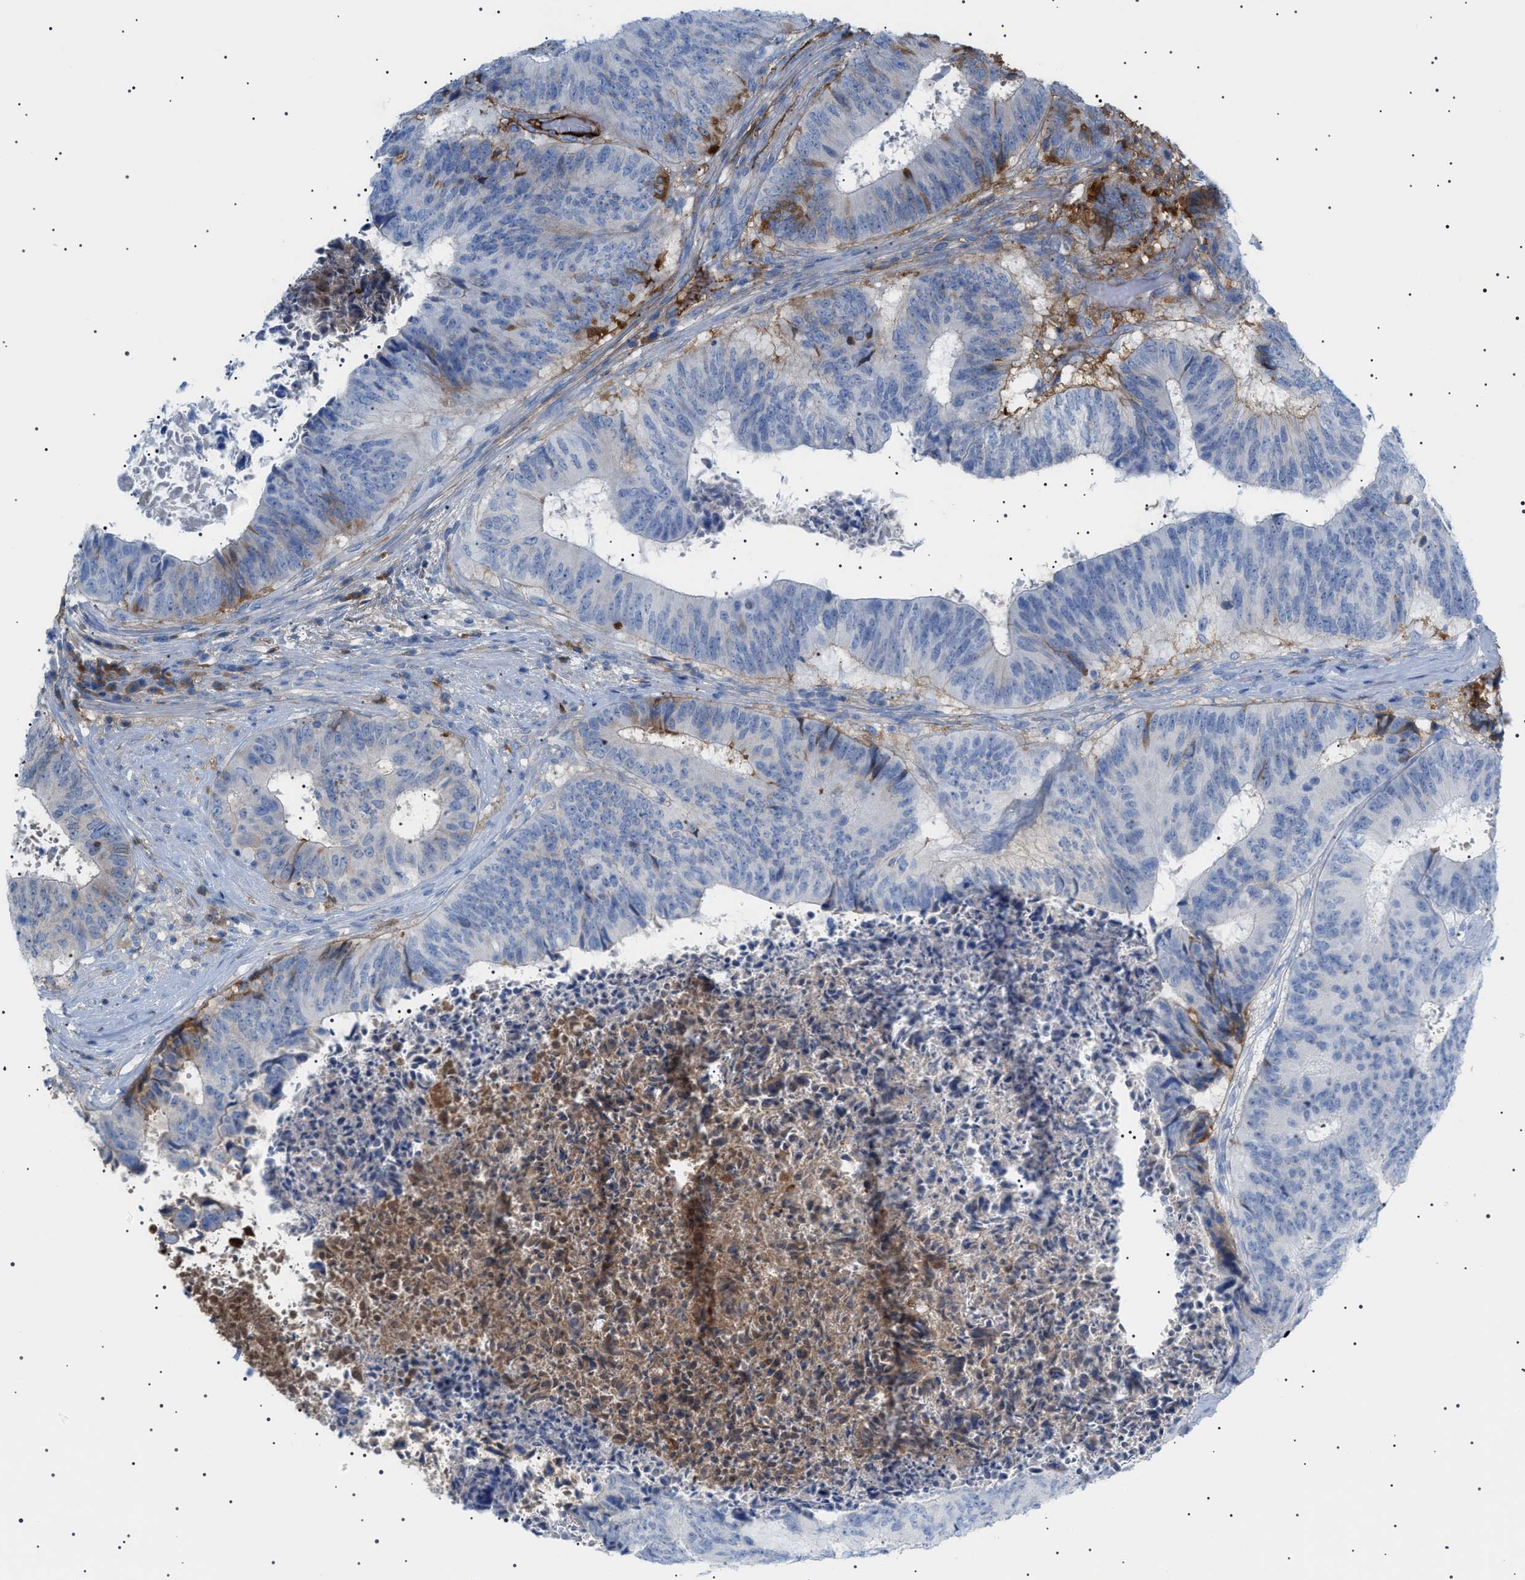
{"staining": {"intensity": "moderate", "quantity": "<25%", "location": "cytoplasmic/membranous"}, "tissue": "colorectal cancer", "cell_type": "Tumor cells", "image_type": "cancer", "snomed": [{"axis": "morphology", "description": "Adenocarcinoma, NOS"}, {"axis": "topography", "description": "Rectum"}], "caption": "Moderate cytoplasmic/membranous staining for a protein is seen in about <25% of tumor cells of colorectal cancer (adenocarcinoma) using immunohistochemistry (IHC).", "gene": "LPA", "patient": {"sex": "male", "age": 72}}